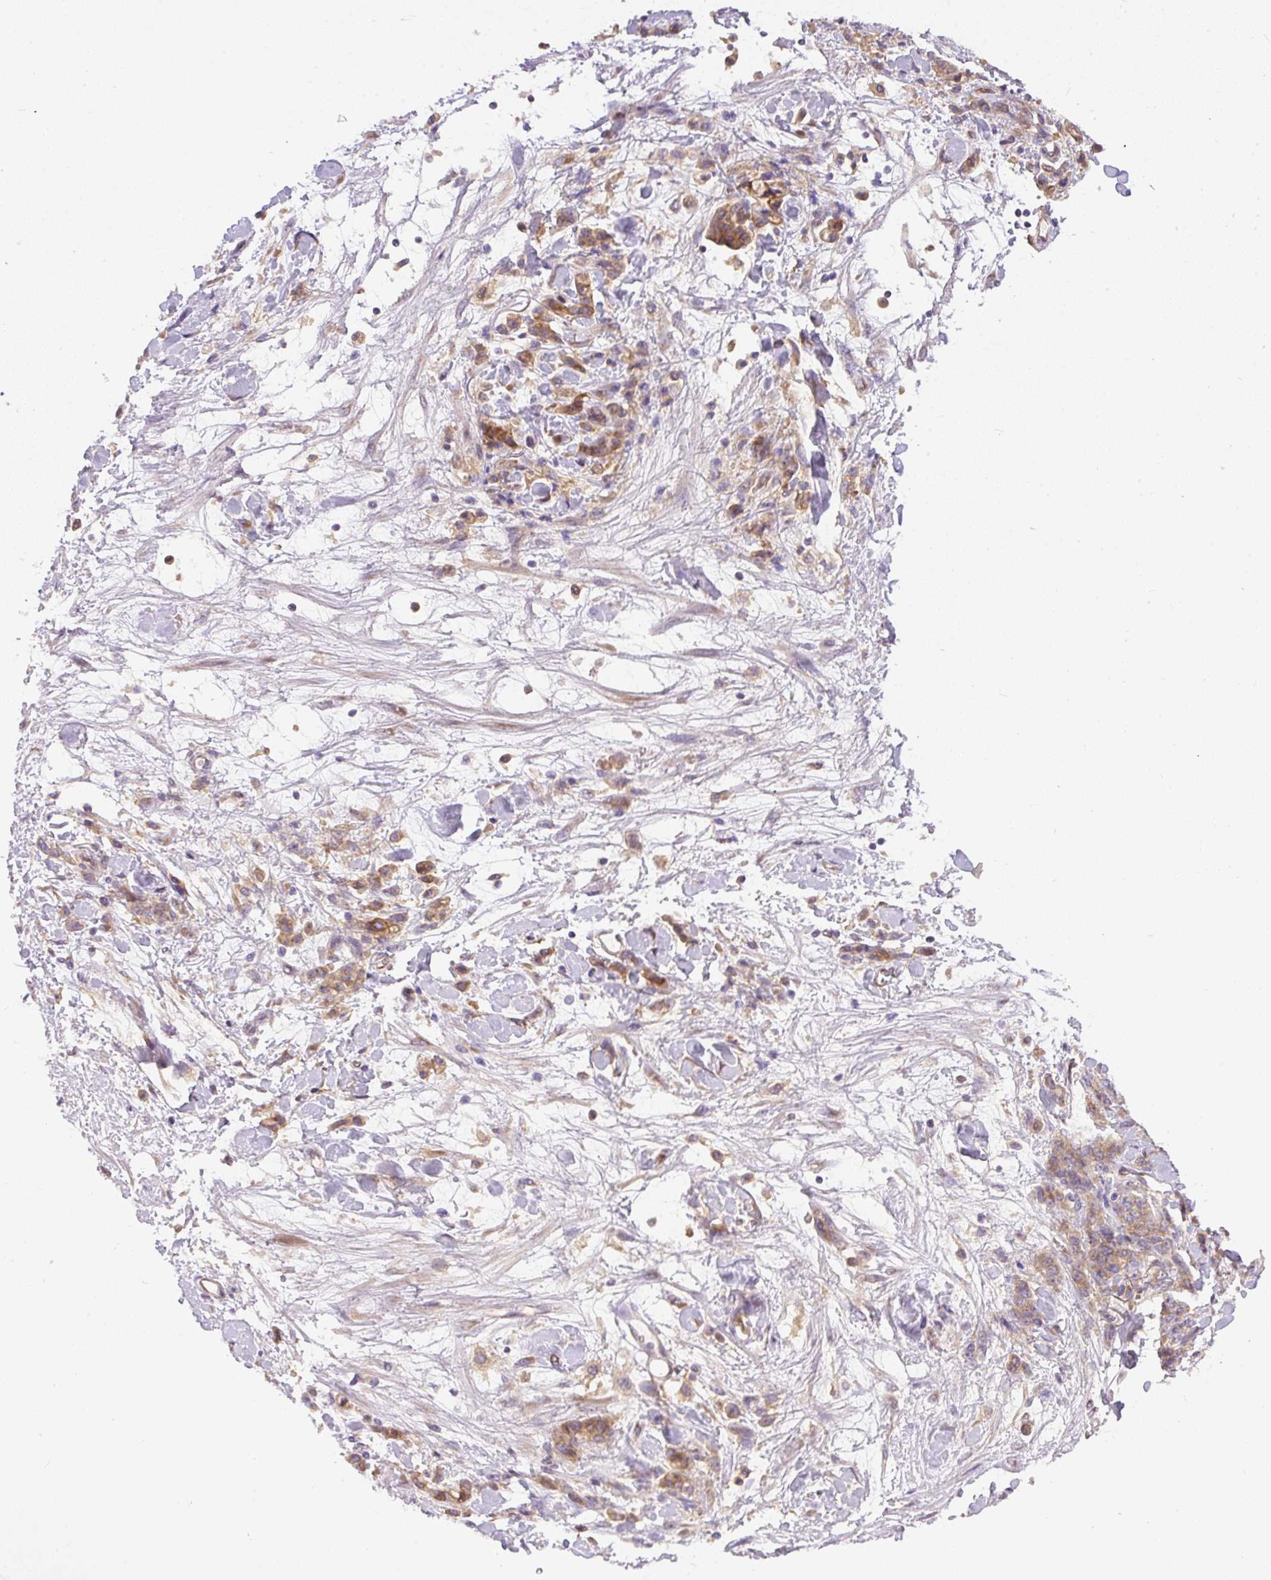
{"staining": {"intensity": "moderate", "quantity": ">75%", "location": "cytoplasmic/membranous"}, "tissue": "stomach cancer", "cell_type": "Tumor cells", "image_type": "cancer", "snomed": [{"axis": "morphology", "description": "Normal tissue, NOS"}, {"axis": "morphology", "description": "Adenocarcinoma, NOS"}, {"axis": "topography", "description": "Stomach"}], "caption": "Approximately >75% of tumor cells in stomach adenocarcinoma demonstrate moderate cytoplasmic/membranous protein staining as visualized by brown immunohistochemical staining.", "gene": "DAPK1", "patient": {"sex": "male", "age": 82}}